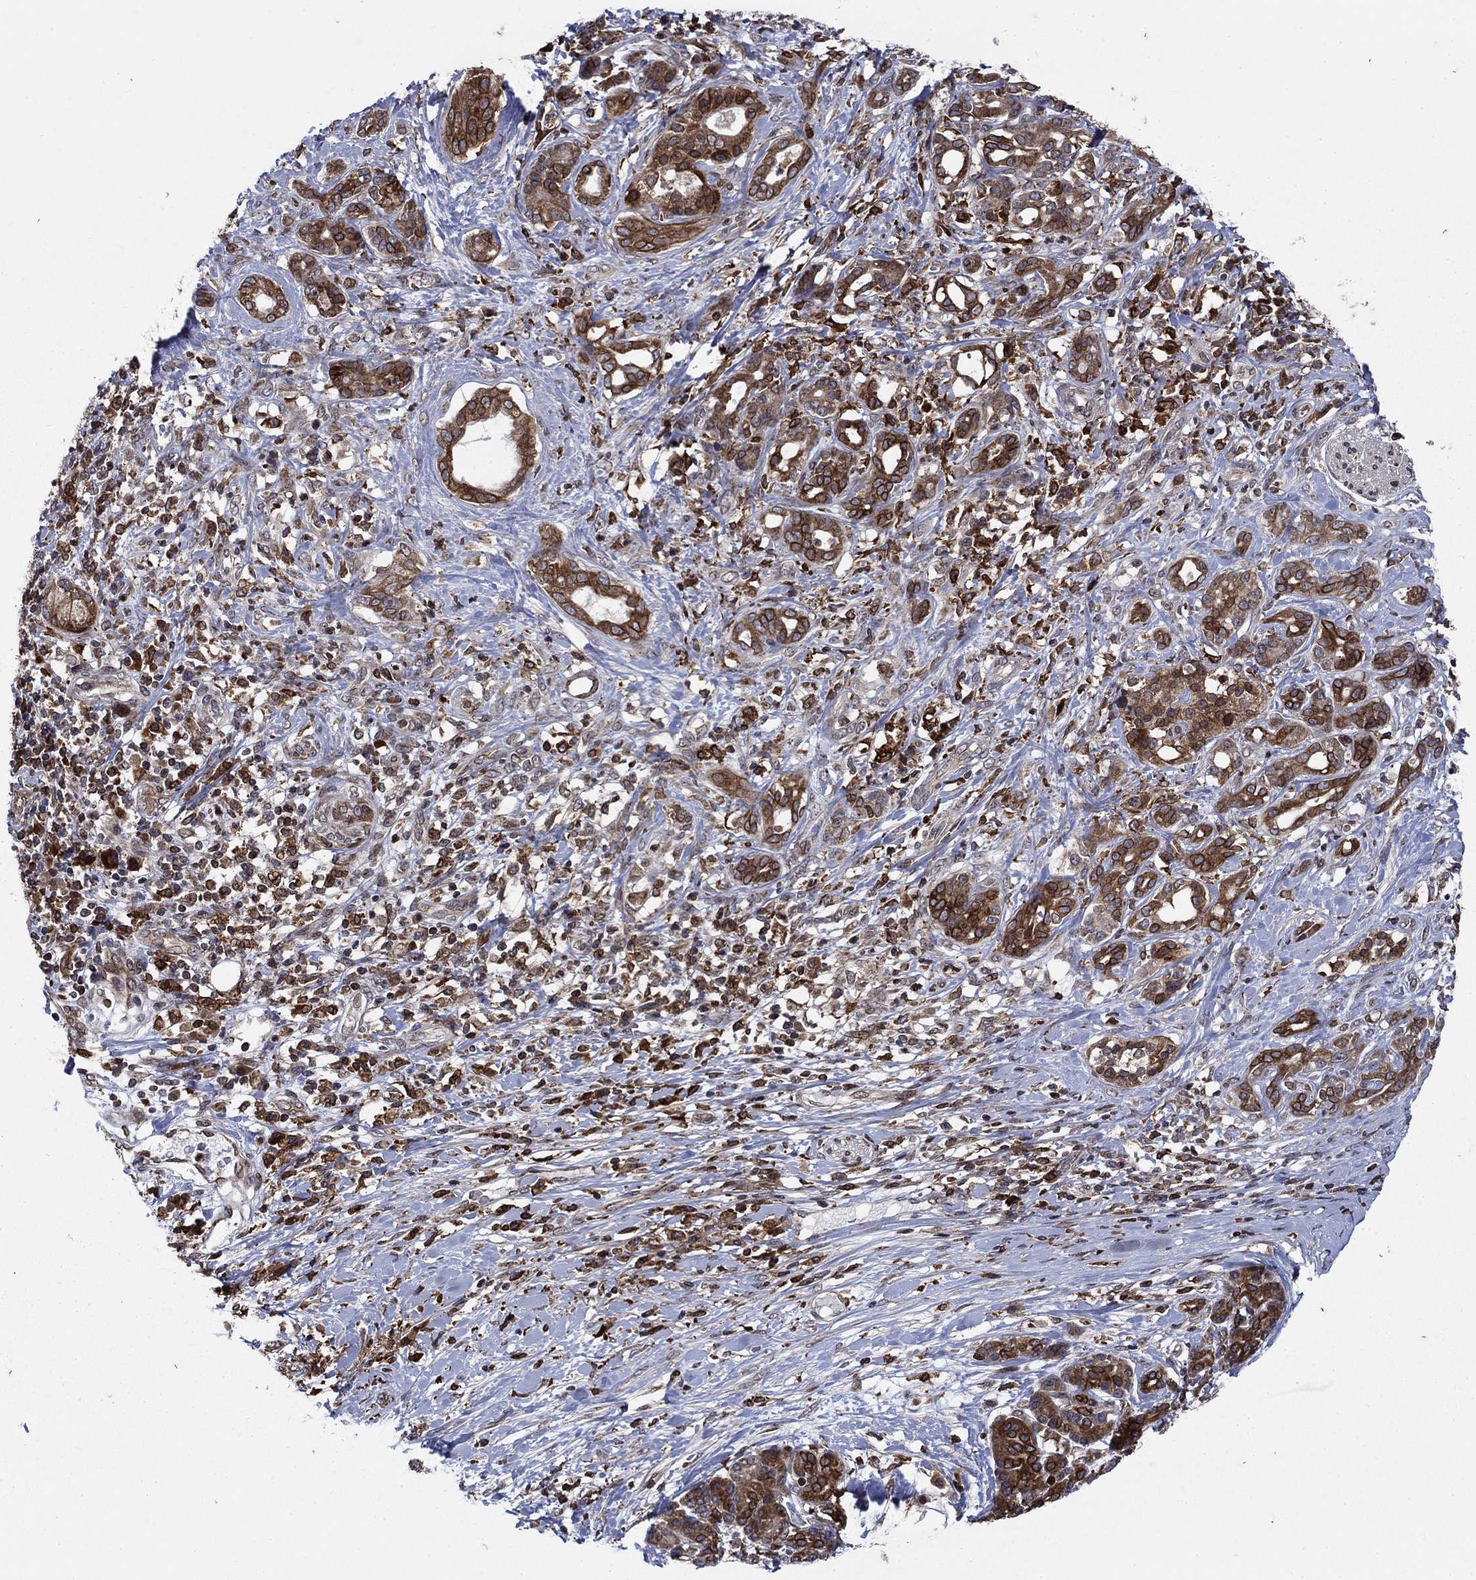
{"staining": {"intensity": "strong", "quantity": ">75%", "location": "cytoplasmic/membranous"}, "tissue": "pancreatic cancer", "cell_type": "Tumor cells", "image_type": "cancer", "snomed": [{"axis": "morphology", "description": "Adenocarcinoma, NOS"}, {"axis": "topography", "description": "Pancreas"}], "caption": "Pancreatic cancer (adenocarcinoma) stained with a protein marker shows strong staining in tumor cells.", "gene": "DHRS7", "patient": {"sex": "female", "age": 56}}